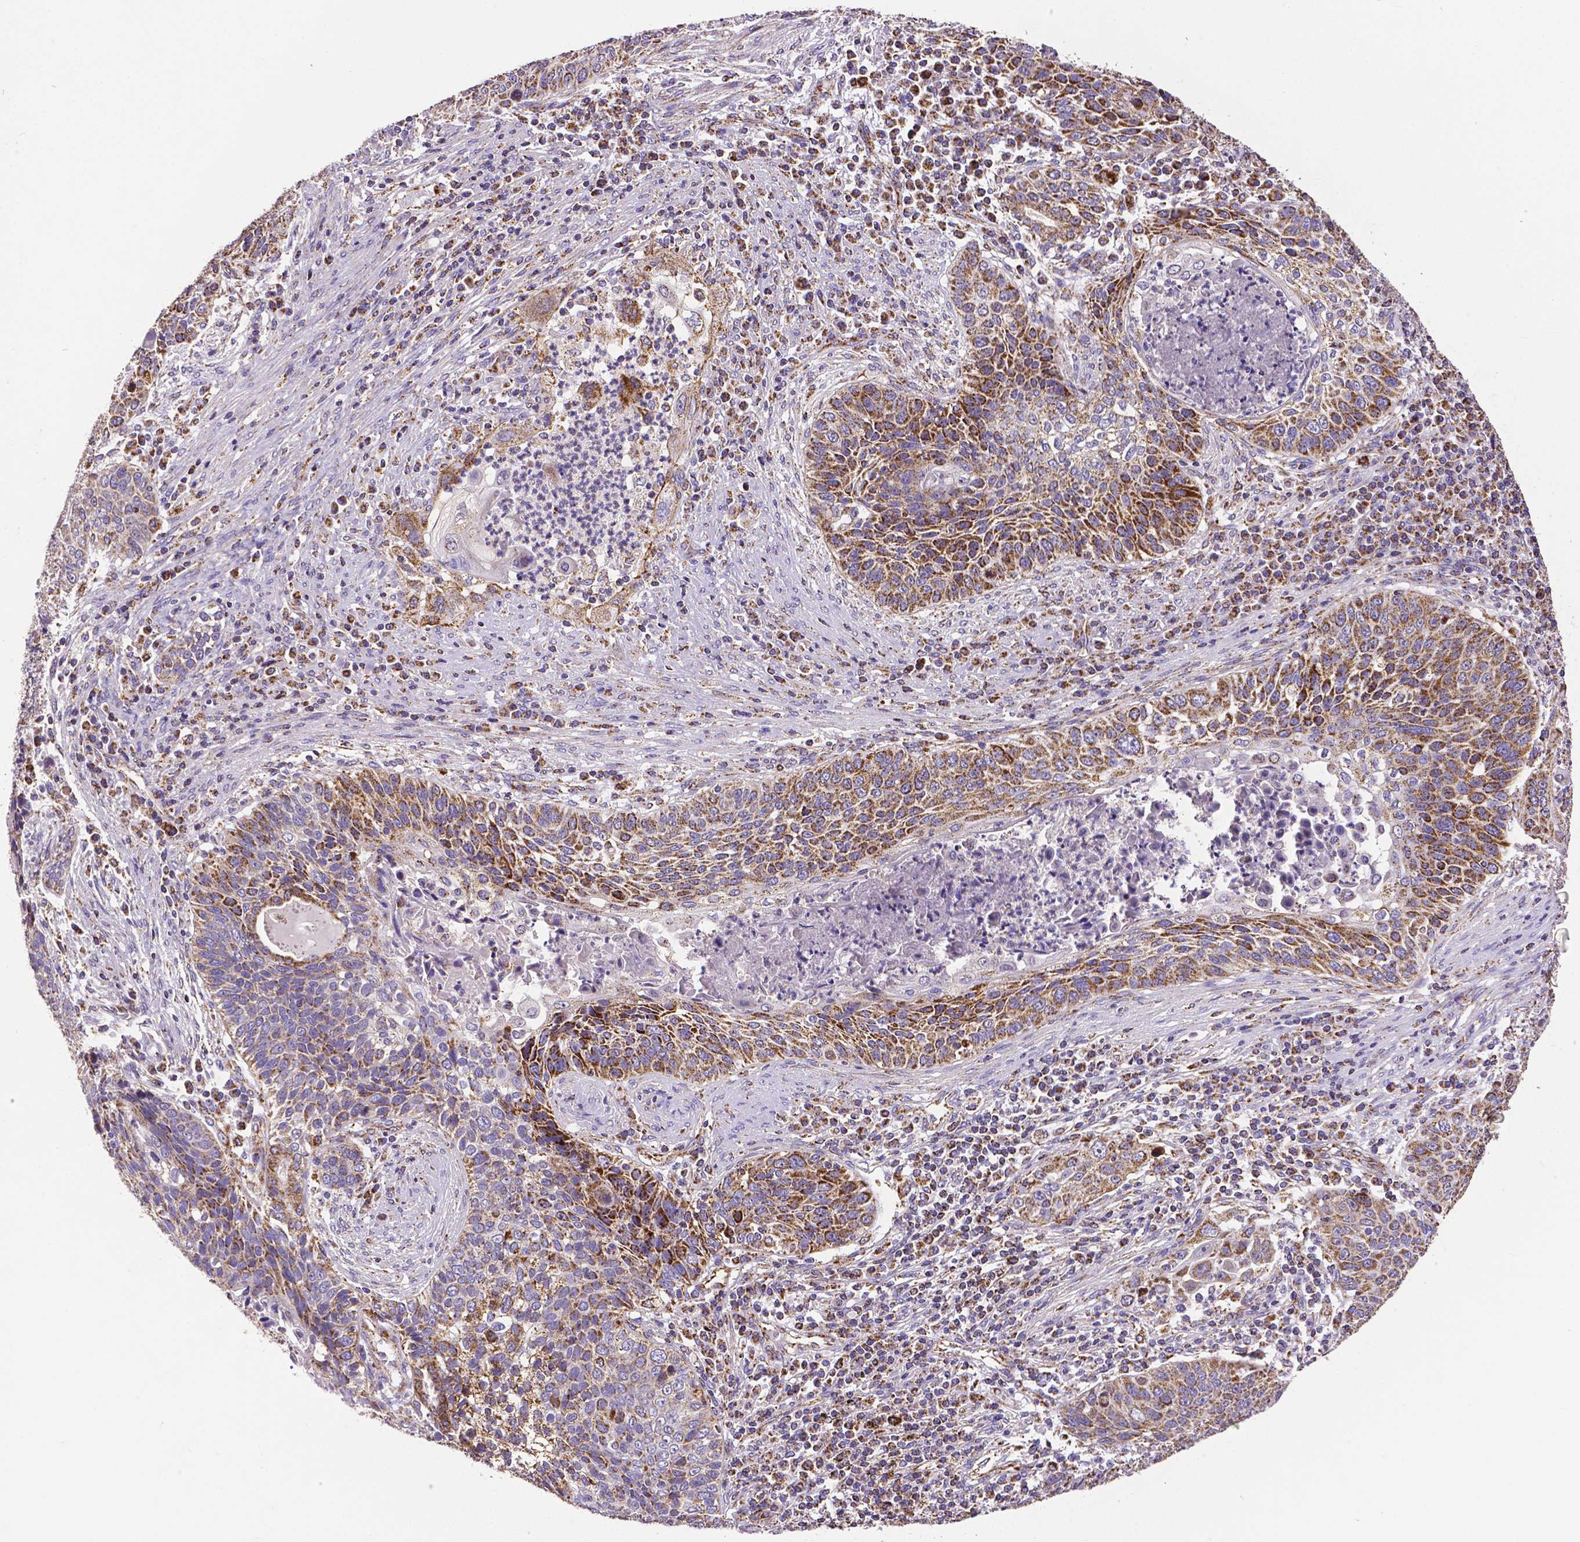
{"staining": {"intensity": "moderate", "quantity": "25%-75%", "location": "cytoplasmic/membranous"}, "tissue": "lung cancer", "cell_type": "Tumor cells", "image_type": "cancer", "snomed": [{"axis": "morphology", "description": "Squamous cell carcinoma, NOS"}, {"axis": "morphology", "description": "Squamous cell carcinoma, metastatic, NOS"}, {"axis": "topography", "description": "Lung"}, {"axis": "topography", "description": "Pleura, NOS"}], "caption": "Protein expression analysis of lung metastatic squamous cell carcinoma exhibits moderate cytoplasmic/membranous staining in approximately 25%-75% of tumor cells.", "gene": "MACC1", "patient": {"sex": "male", "age": 72}}